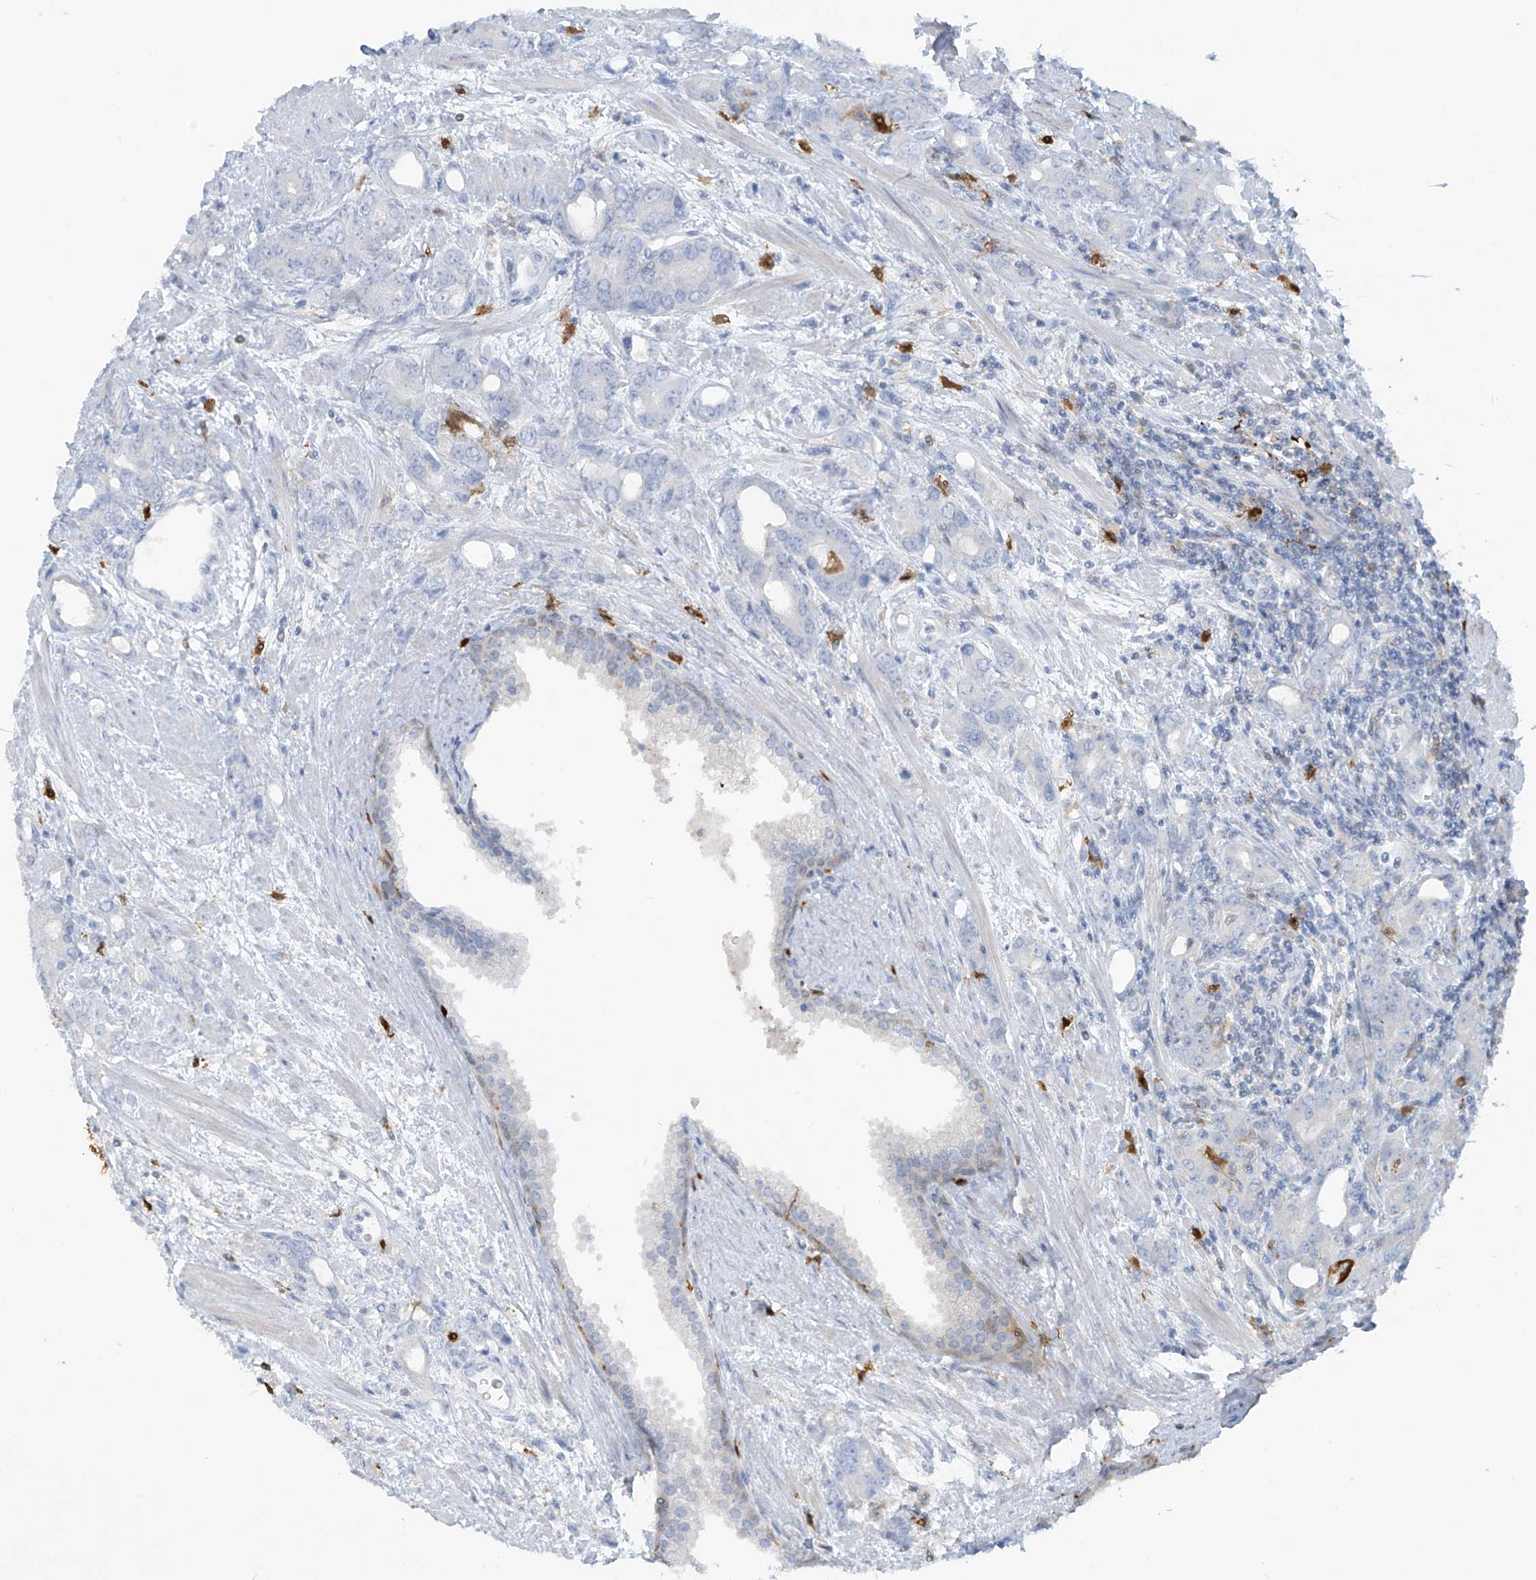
{"staining": {"intensity": "negative", "quantity": "none", "location": "none"}, "tissue": "prostate cancer", "cell_type": "Tumor cells", "image_type": "cancer", "snomed": [{"axis": "morphology", "description": "Adenocarcinoma, High grade"}, {"axis": "topography", "description": "Prostate"}], "caption": "Tumor cells show no significant protein staining in prostate cancer.", "gene": "TRMT2B", "patient": {"sex": "male", "age": 62}}